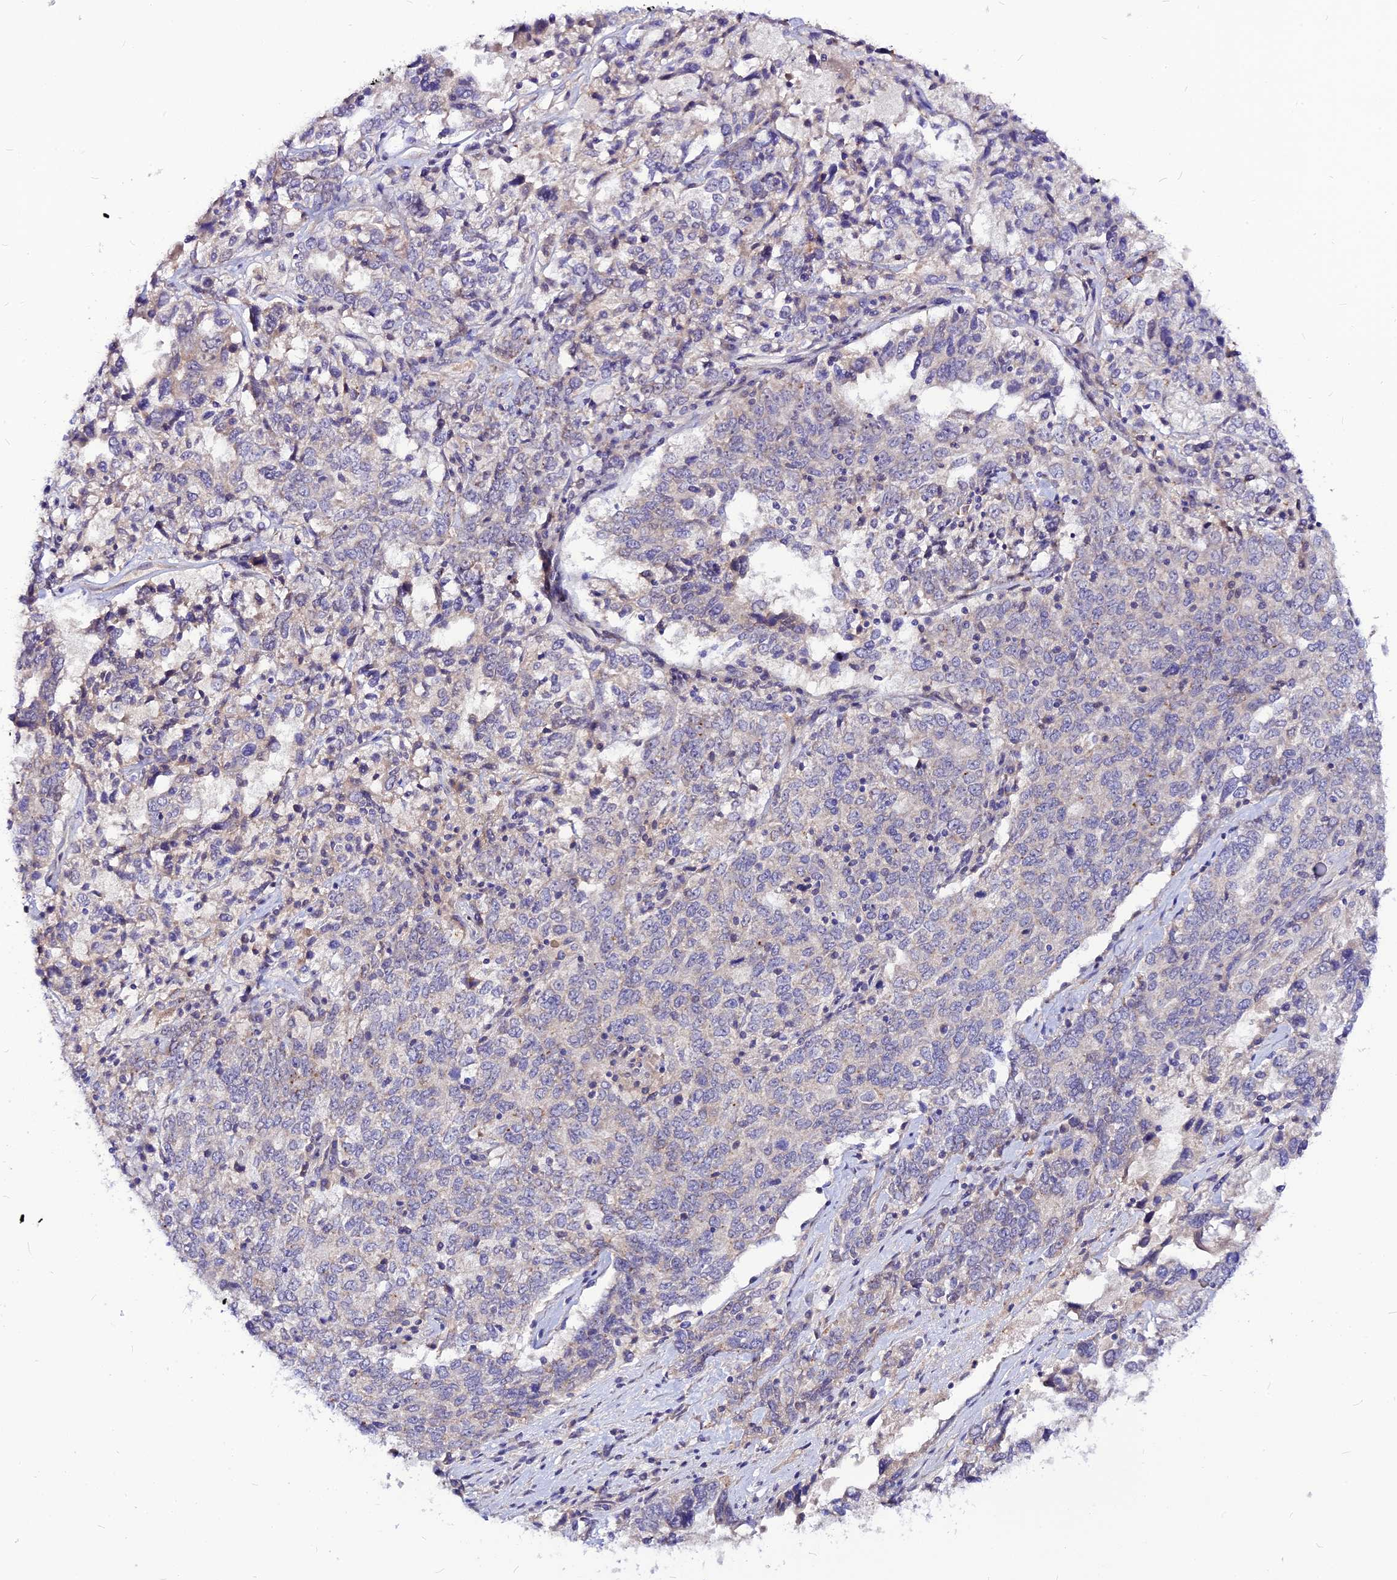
{"staining": {"intensity": "negative", "quantity": "none", "location": "none"}, "tissue": "ovarian cancer", "cell_type": "Tumor cells", "image_type": "cancer", "snomed": [{"axis": "morphology", "description": "Carcinoma, endometroid"}, {"axis": "topography", "description": "Ovary"}], "caption": "Tumor cells show no significant protein staining in ovarian cancer (endometroid carcinoma).", "gene": "CZIB", "patient": {"sex": "female", "age": 62}}